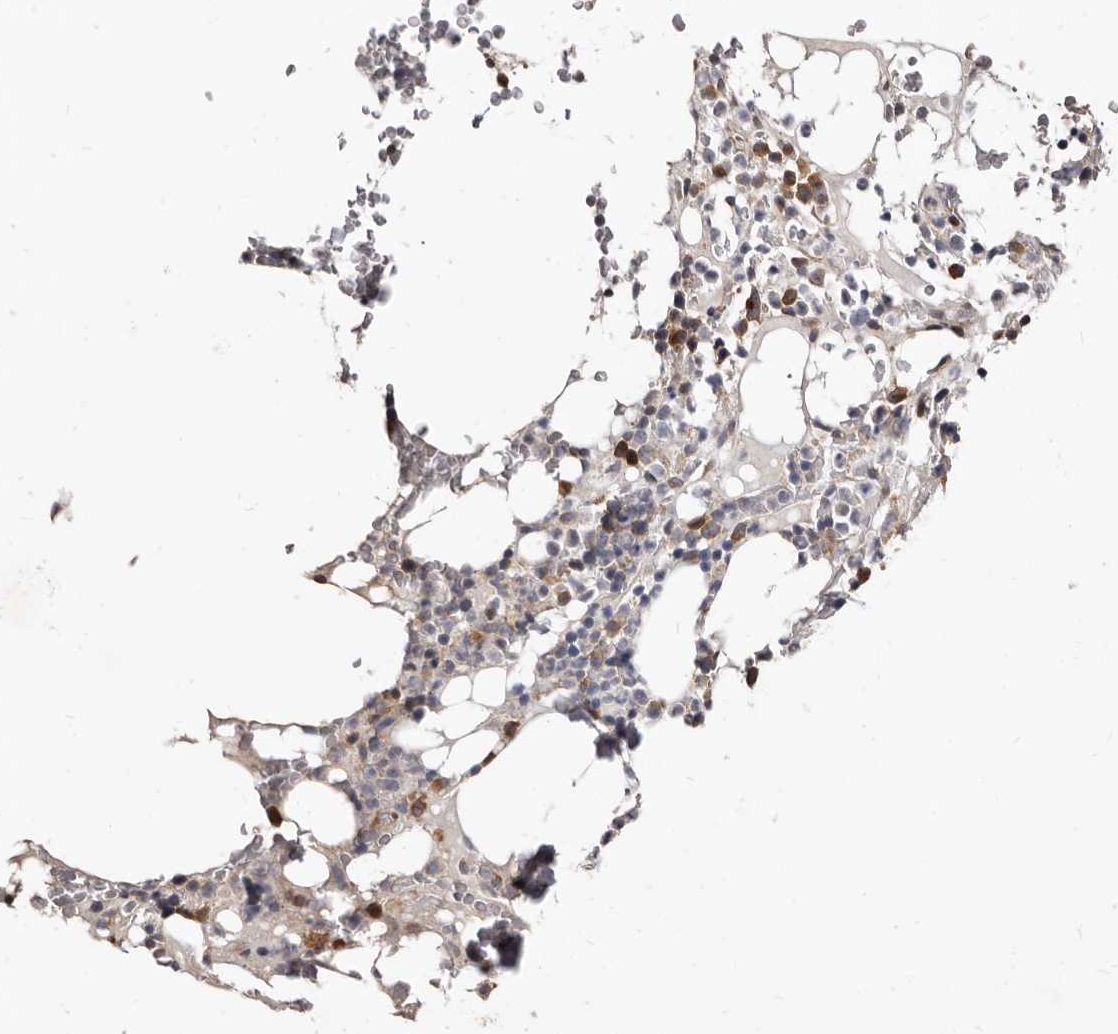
{"staining": {"intensity": "moderate", "quantity": "<25%", "location": "cytoplasmic/membranous"}, "tissue": "bone marrow", "cell_type": "Hematopoietic cells", "image_type": "normal", "snomed": [{"axis": "morphology", "description": "Normal tissue, NOS"}, {"axis": "topography", "description": "Bone marrow"}], "caption": "Hematopoietic cells demonstrate low levels of moderate cytoplasmic/membranous positivity in about <25% of cells in unremarkable bone marrow.", "gene": "WEE2", "patient": {"sex": "male", "age": 58}}